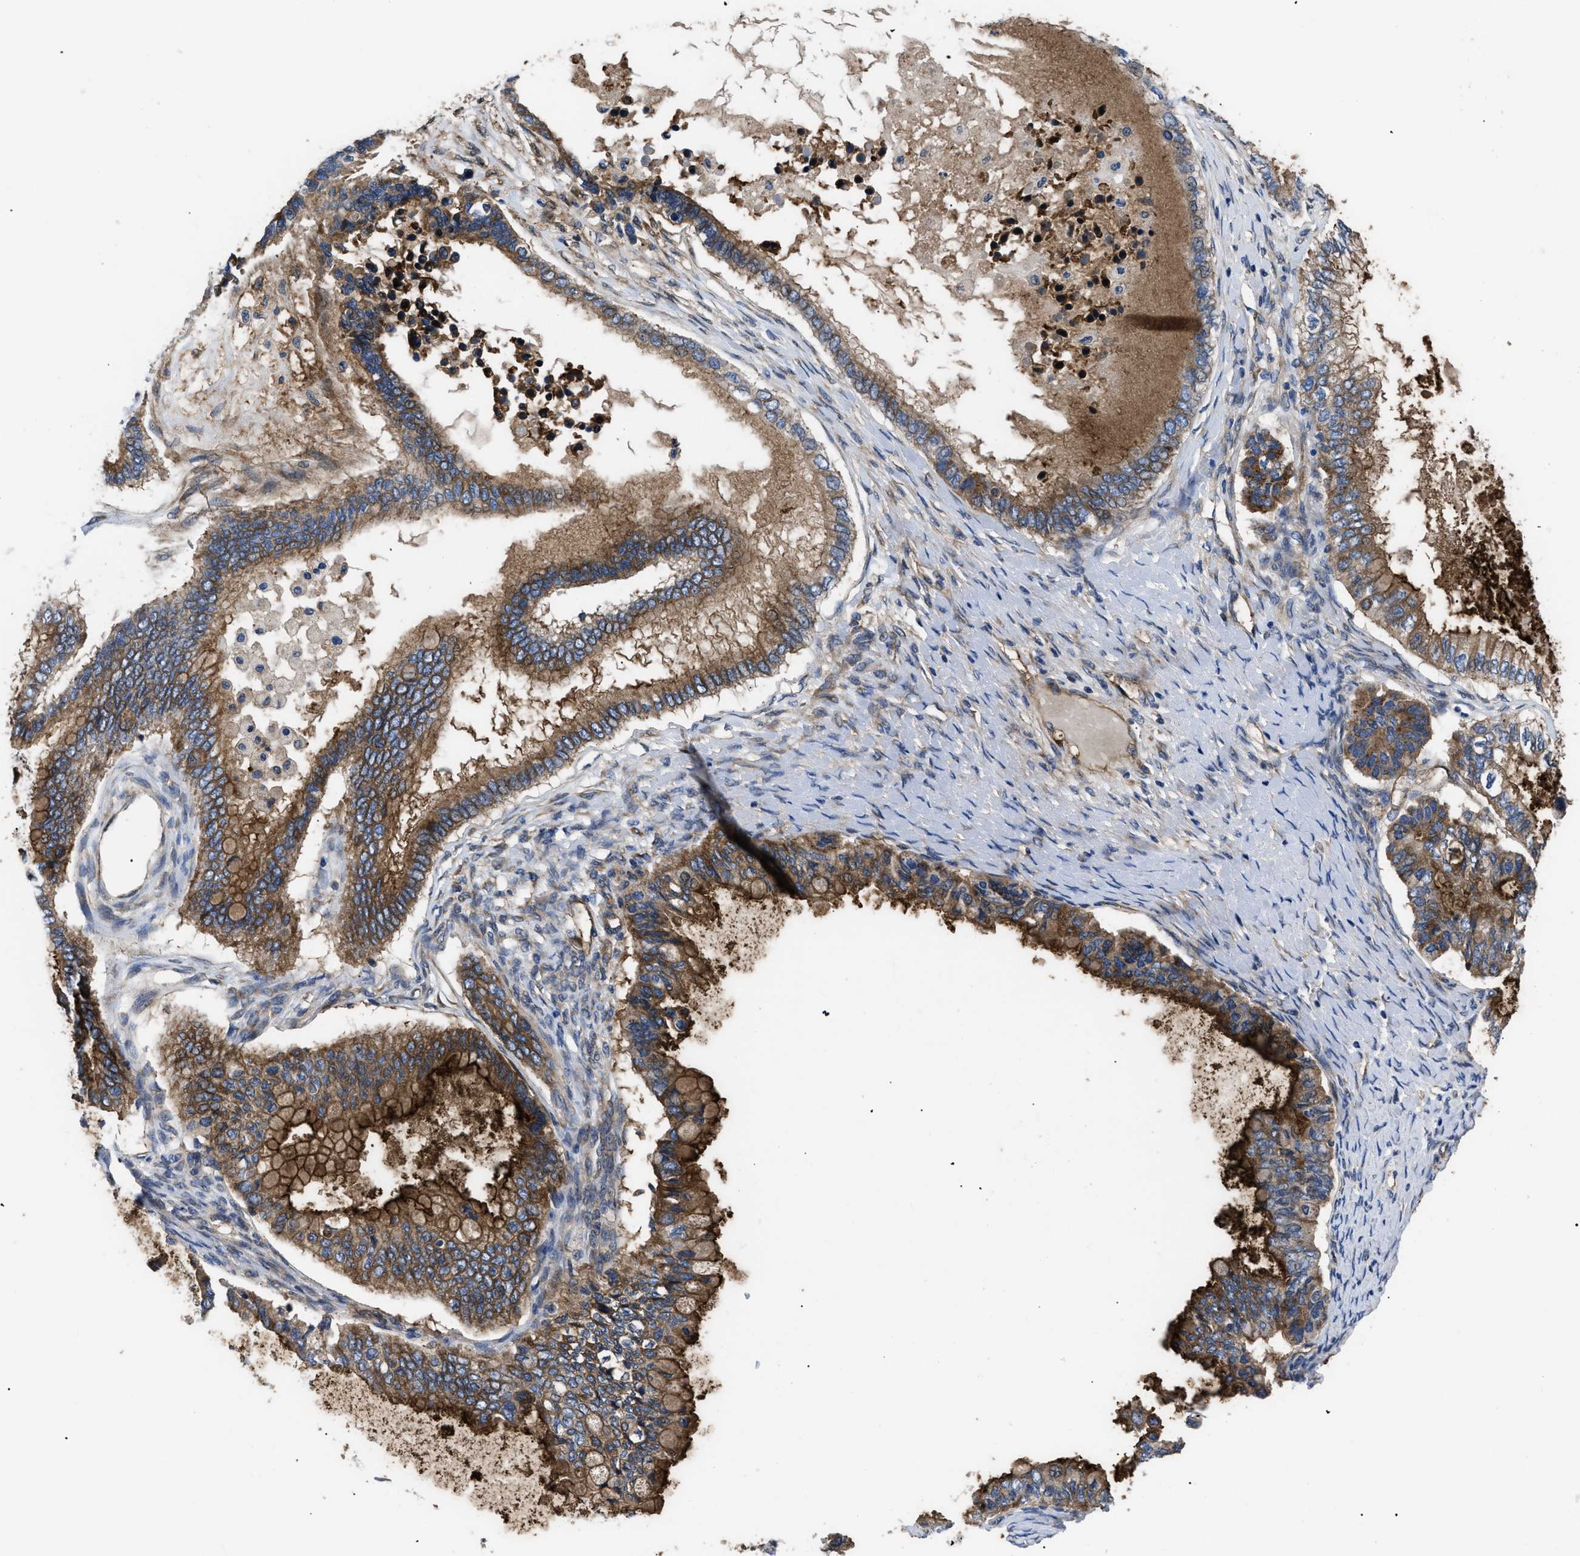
{"staining": {"intensity": "strong", "quantity": ">75%", "location": "cytoplasmic/membranous"}, "tissue": "ovarian cancer", "cell_type": "Tumor cells", "image_type": "cancer", "snomed": [{"axis": "morphology", "description": "Cystadenocarcinoma, mucinous, NOS"}, {"axis": "topography", "description": "Ovary"}], "caption": "IHC micrograph of human ovarian mucinous cystadenocarcinoma stained for a protein (brown), which shows high levels of strong cytoplasmic/membranous positivity in approximately >75% of tumor cells.", "gene": "NT5E", "patient": {"sex": "female", "age": 80}}